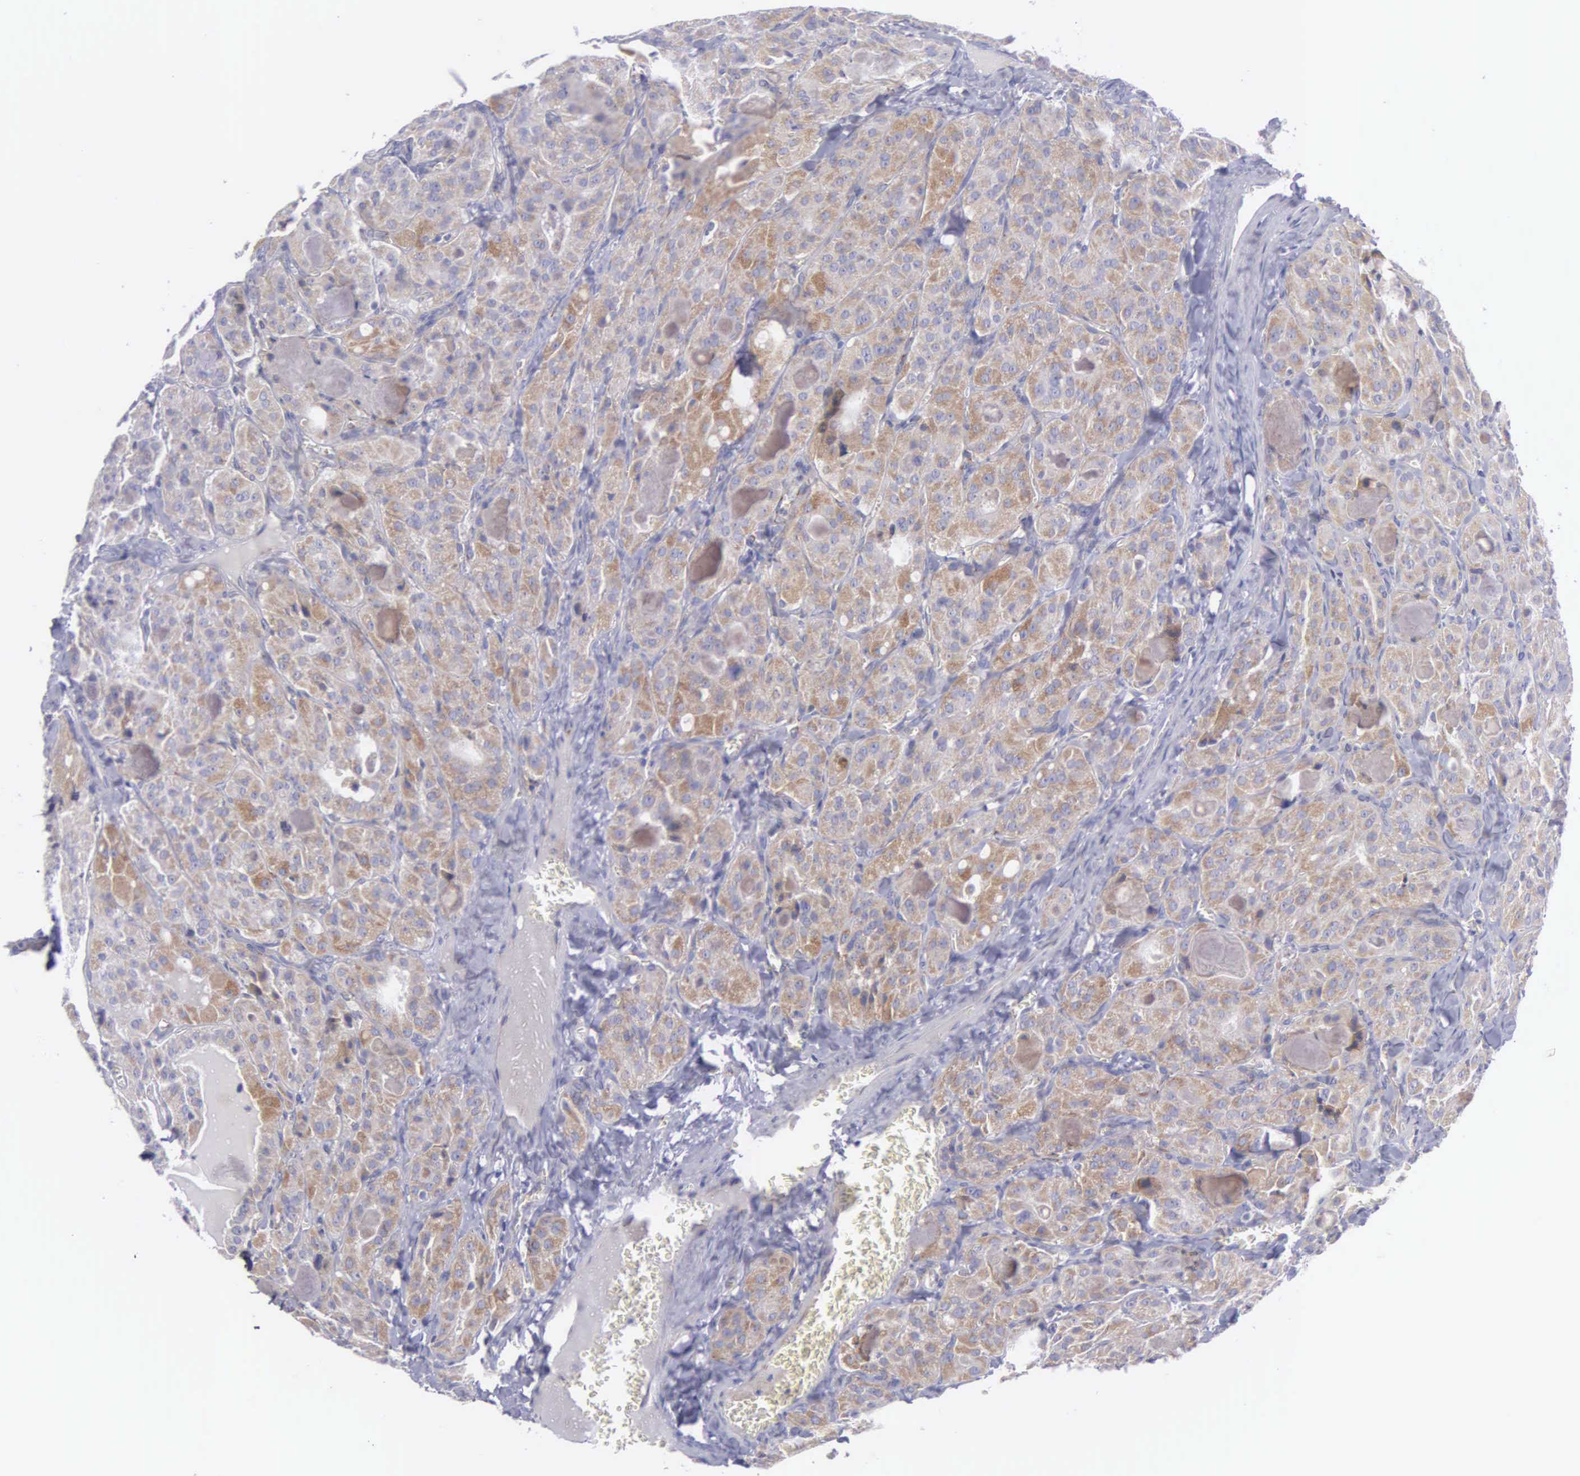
{"staining": {"intensity": "weak", "quantity": ">75%", "location": "cytoplasmic/membranous"}, "tissue": "thyroid cancer", "cell_type": "Tumor cells", "image_type": "cancer", "snomed": [{"axis": "morphology", "description": "Carcinoma, NOS"}, {"axis": "topography", "description": "Thyroid gland"}], "caption": "The image demonstrates immunohistochemical staining of thyroid cancer (carcinoma). There is weak cytoplasmic/membranous staining is appreciated in about >75% of tumor cells.", "gene": "SYNJ2BP", "patient": {"sex": "male", "age": 76}}